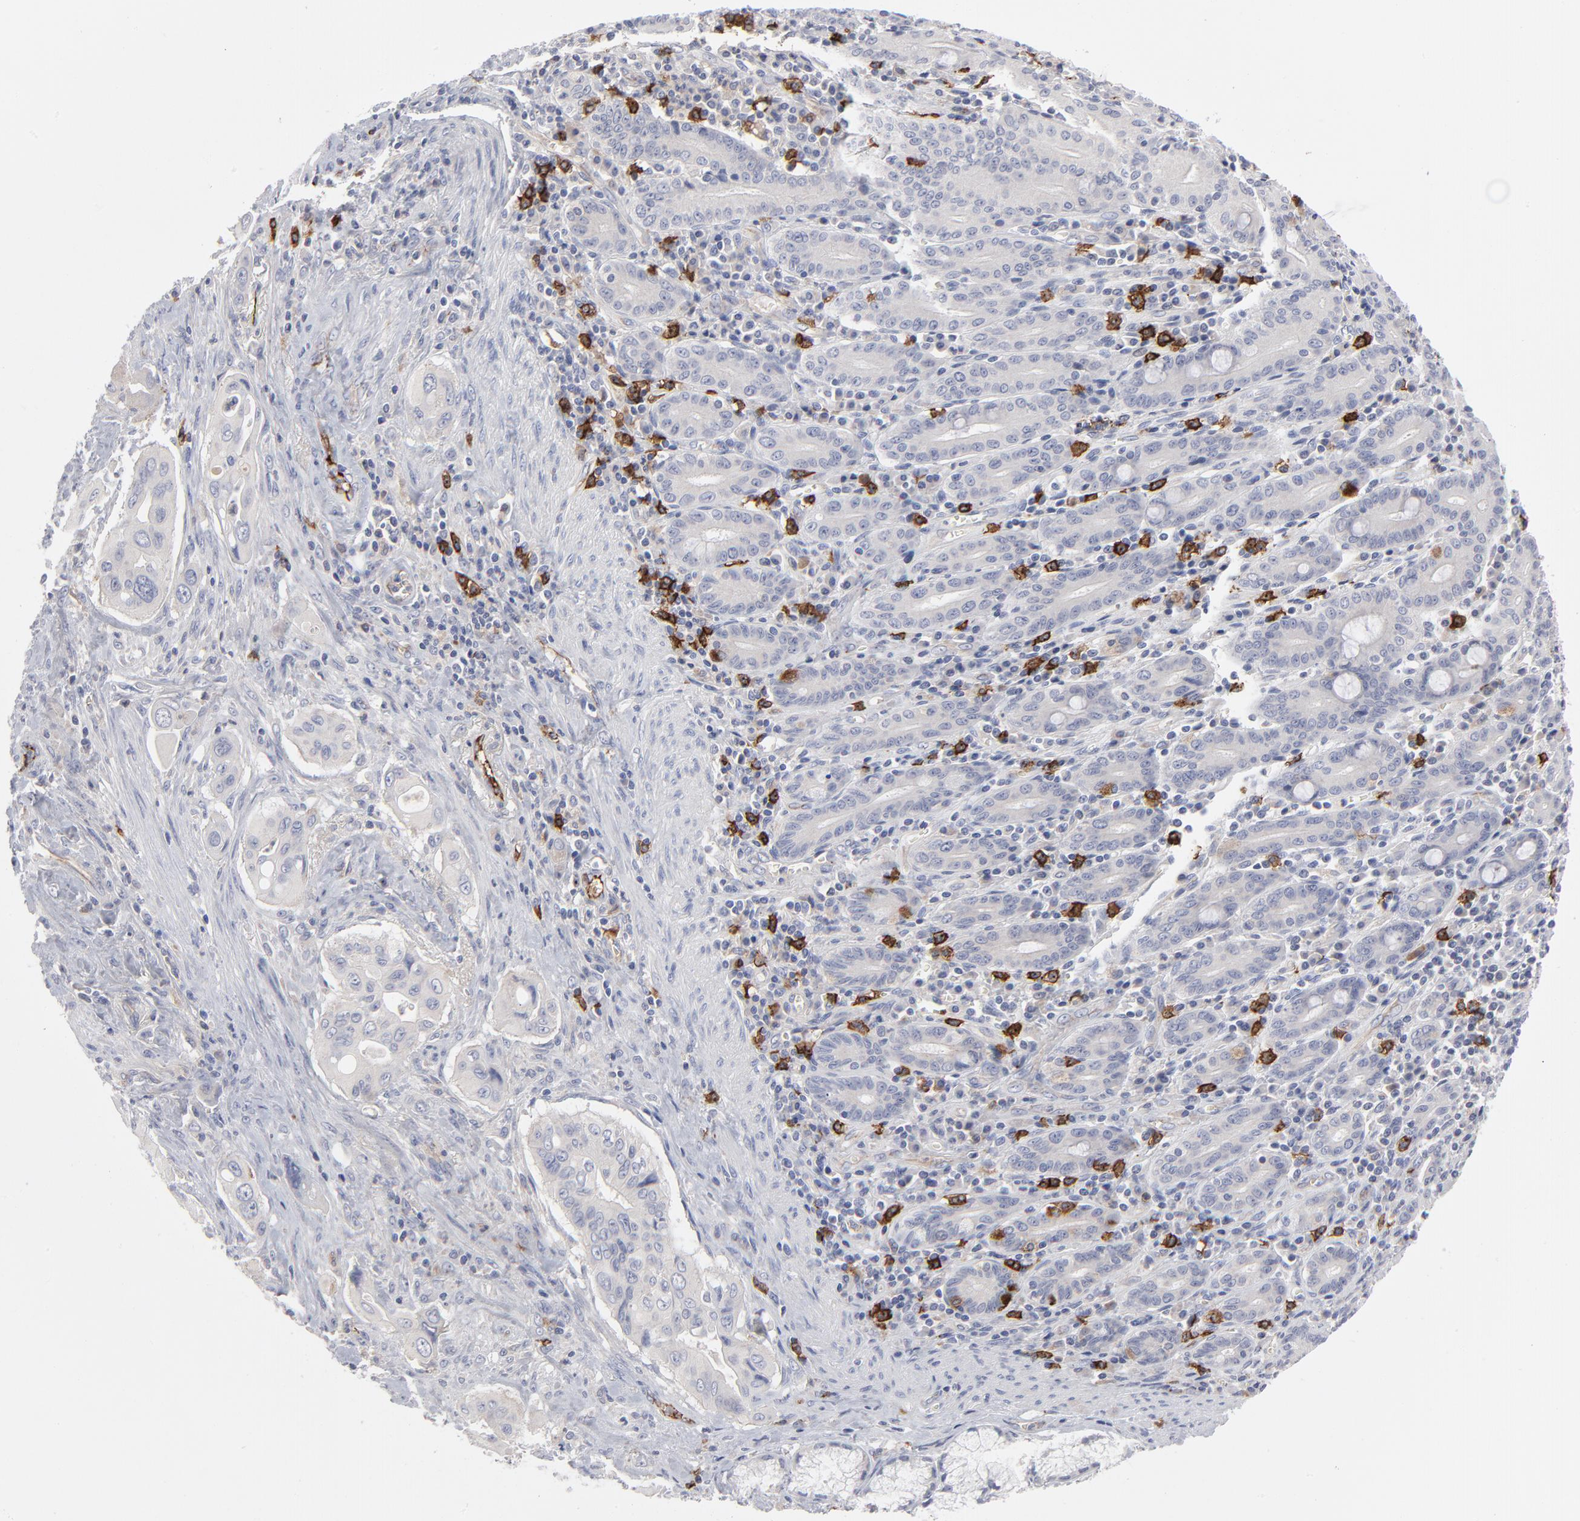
{"staining": {"intensity": "negative", "quantity": "none", "location": "none"}, "tissue": "pancreatic cancer", "cell_type": "Tumor cells", "image_type": "cancer", "snomed": [{"axis": "morphology", "description": "Adenocarcinoma, NOS"}, {"axis": "topography", "description": "Pancreas"}], "caption": "Tumor cells show no significant staining in adenocarcinoma (pancreatic).", "gene": "CCR3", "patient": {"sex": "male", "age": 77}}